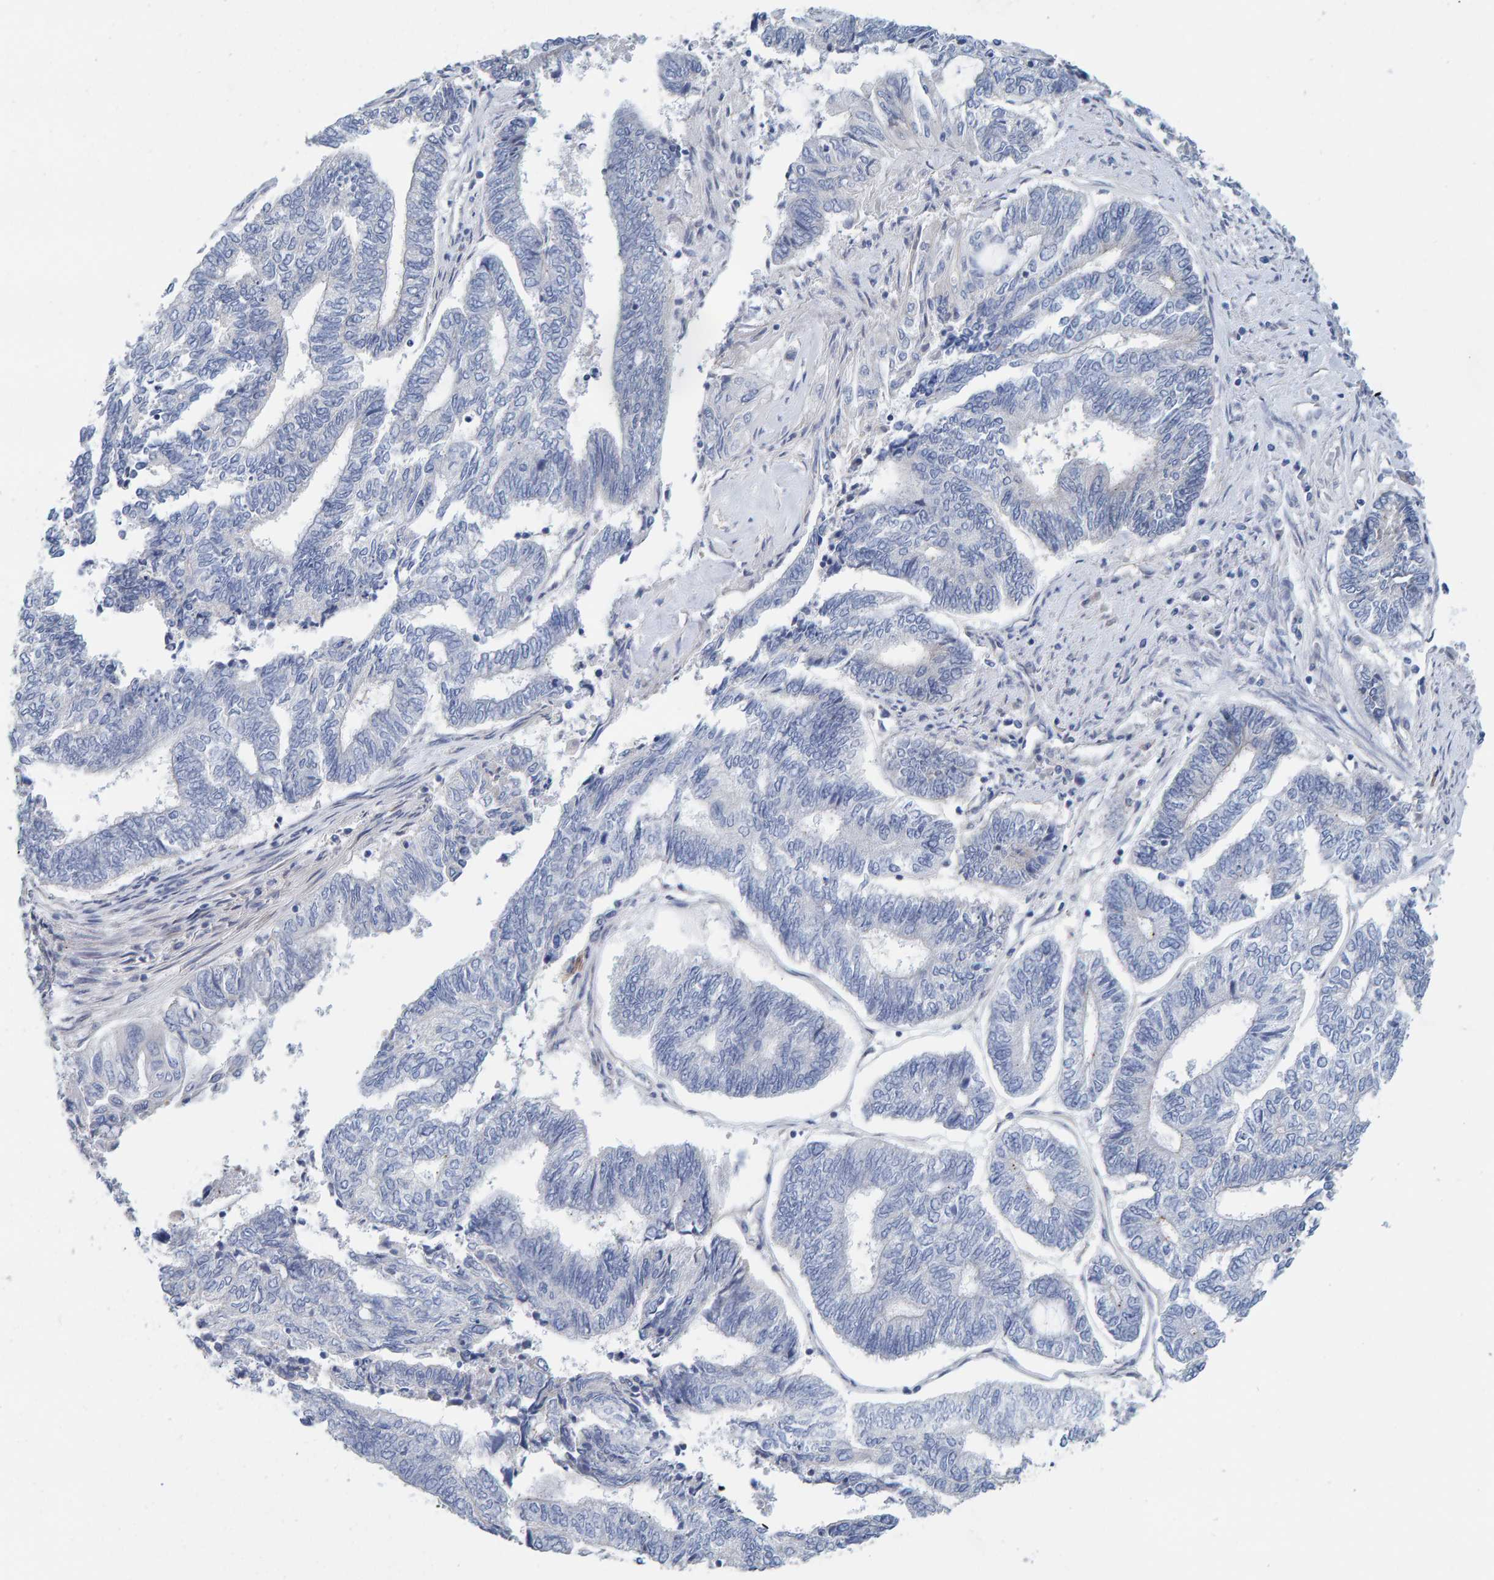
{"staining": {"intensity": "negative", "quantity": "none", "location": "none"}, "tissue": "endometrial cancer", "cell_type": "Tumor cells", "image_type": "cancer", "snomed": [{"axis": "morphology", "description": "Adenocarcinoma, NOS"}, {"axis": "topography", "description": "Uterus"}, {"axis": "topography", "description": "Endometrium"}], "caption": "A high-resolution photomicrograph shows immunohistochemistry staining of adenocarcinoma (endometrial), which demonstrates no significant expression in tumor cells.", "gene": "RGP1", "patient": {"sex": "female", "age": 70}}